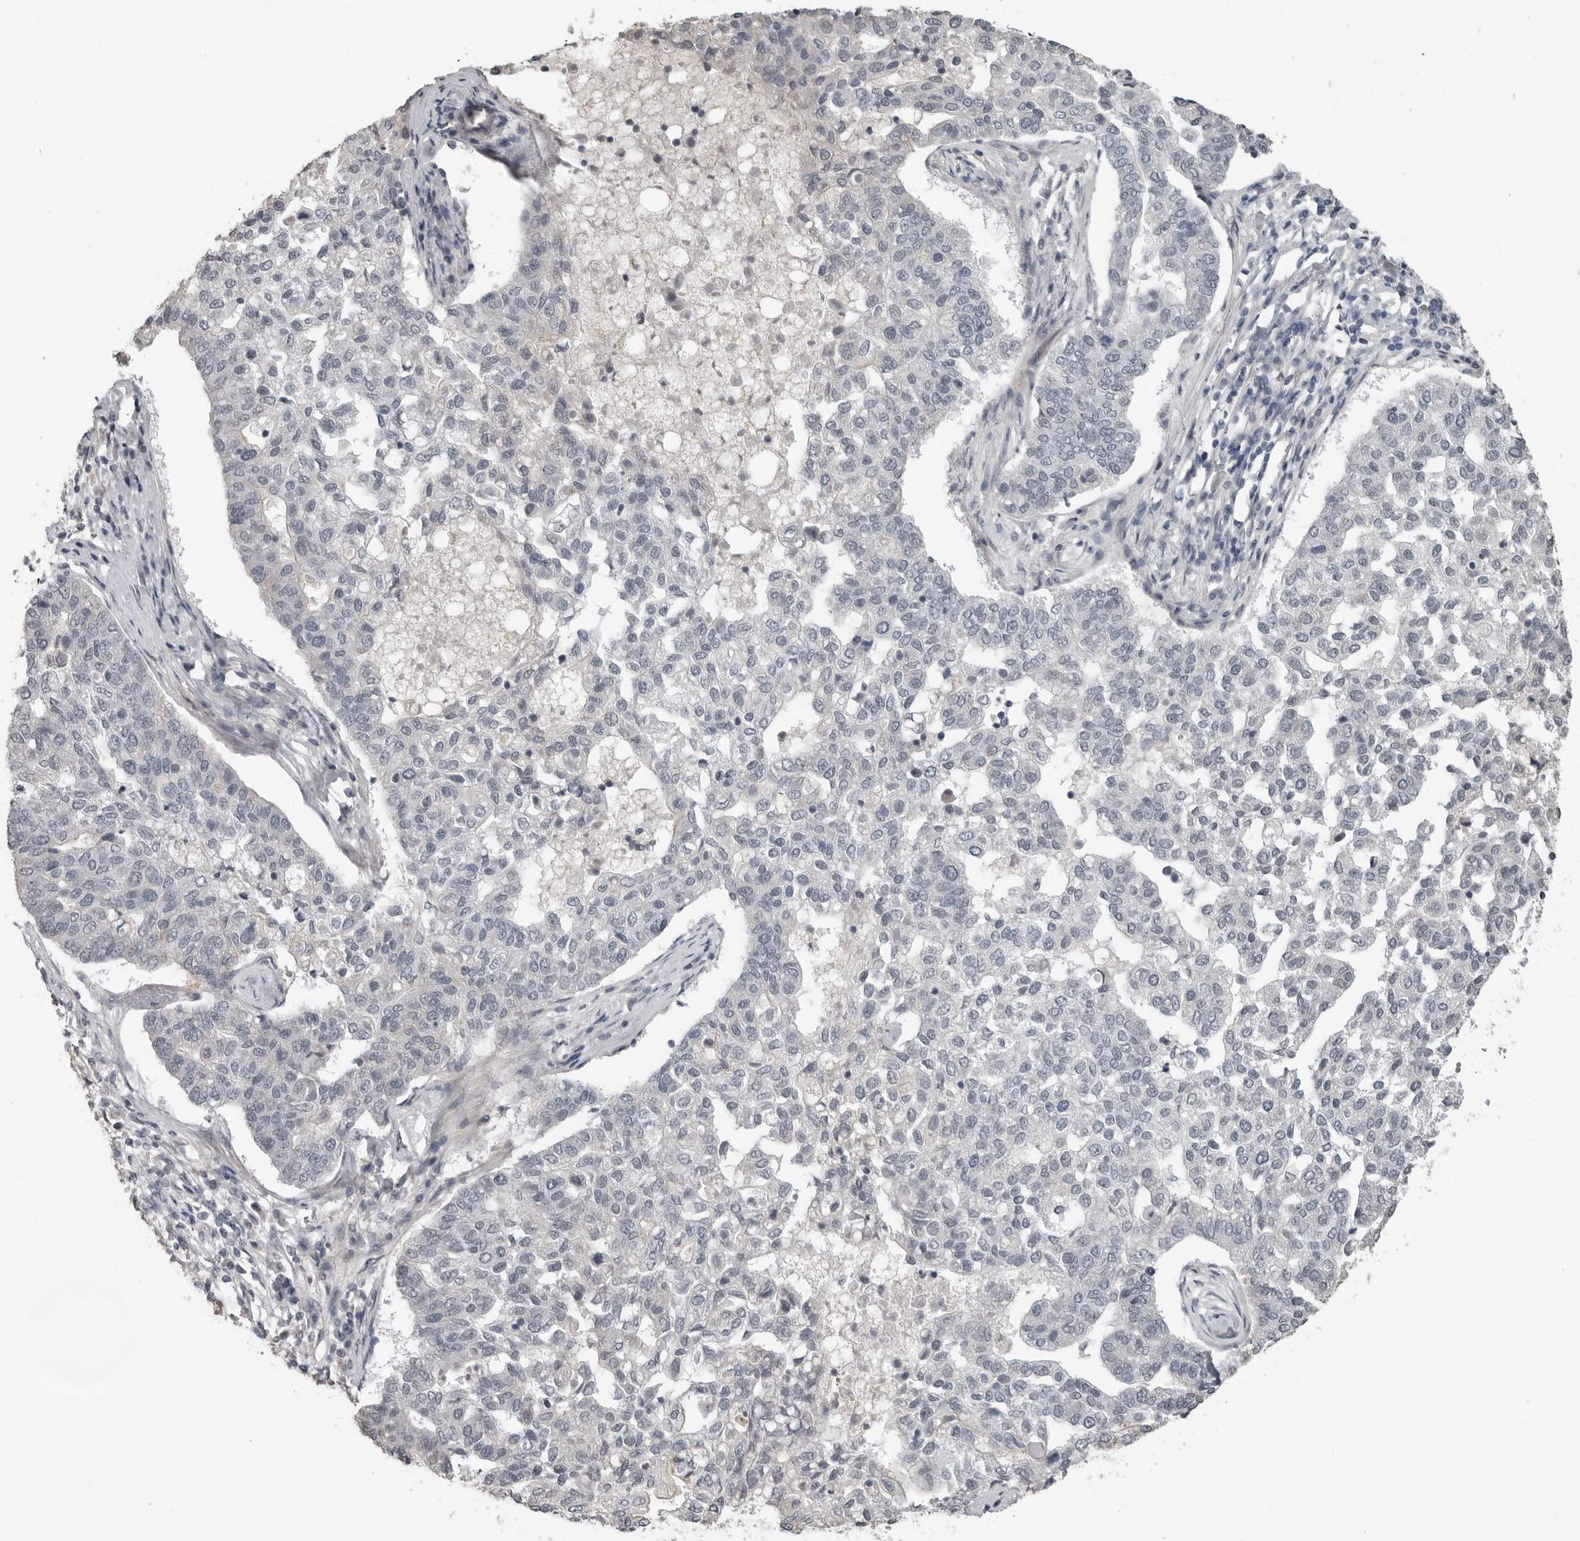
{"staining": {"intensity": "negative", "quantity": "none", "location": "none"}, "tissue": "pancreatic cancer", "cell_type": "Tumor cells", "image_type": "cancer", "snomed": [{"axis": "morphology", "description": "Adenocarcinoma, NOS"}, {"axis": "topography", "description": "Pancreas"}], "caption": "Immunohistochemical staining of human pancreatic cancer (adenocarcinoma) exhibits no significant expression in tumor cells.", "gene": "PRRX2", "patient": {"sex": "female", "age": 61}}